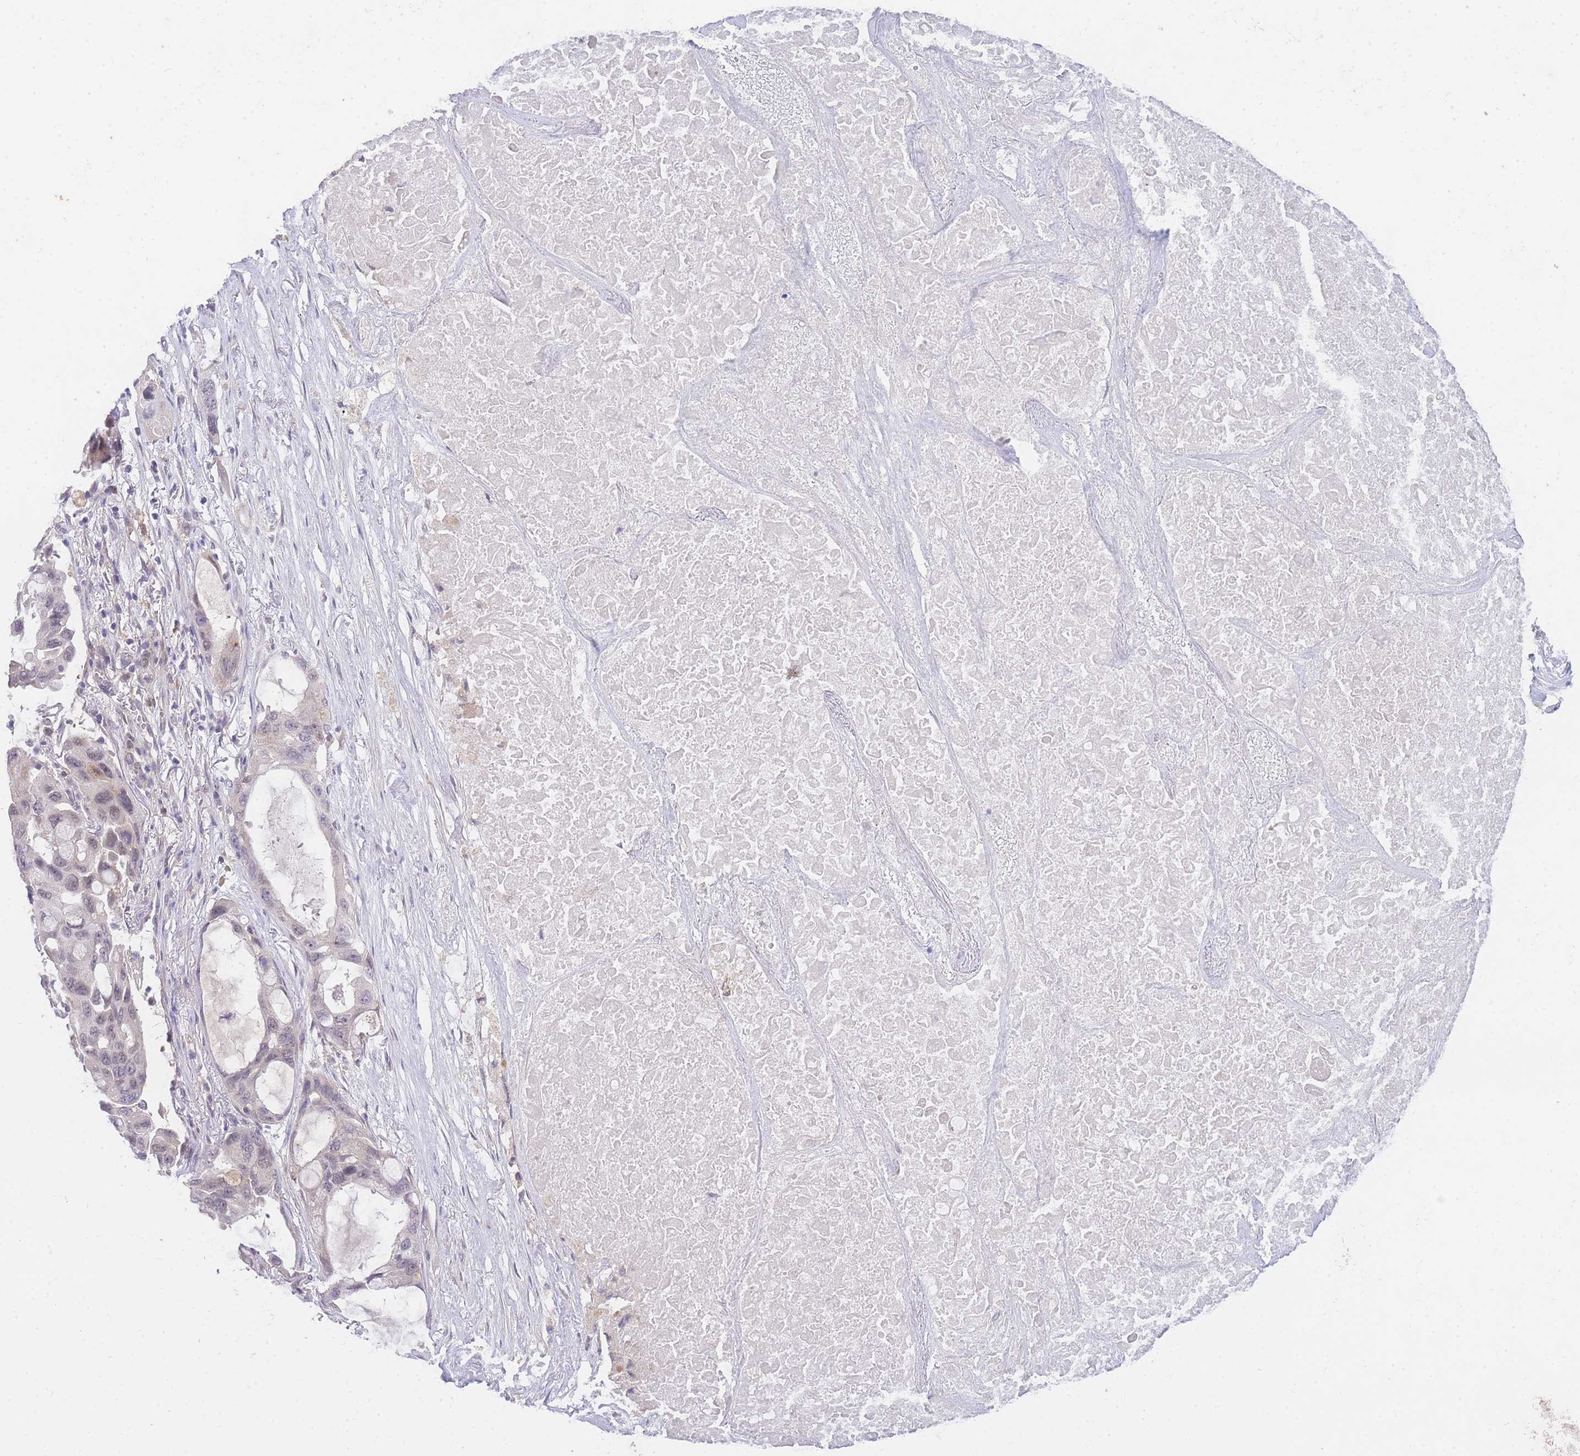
{"staining": {"intensity": "negative", "quantity": "none", "location": "none"}, "tissue": "lung cancer", "cell_type": "Tumor cells", "image_type": "cancer", "snomed": [{"axis": "morphology", "description": "Squamous cell carcinoma, NOS"}, {"axis": "topography", "description": "Lung"}], "caption": "Micrograph shows no protein expression in tumor cells of lung cancer tissue. The staining is performed using DAB (3,3'-diaminobenzidine) brown chromogen with nuclei counter-stained in using hematoxylin.", "gene": "SLC25A33", "patient": {"sex": "female", "age": 73}}